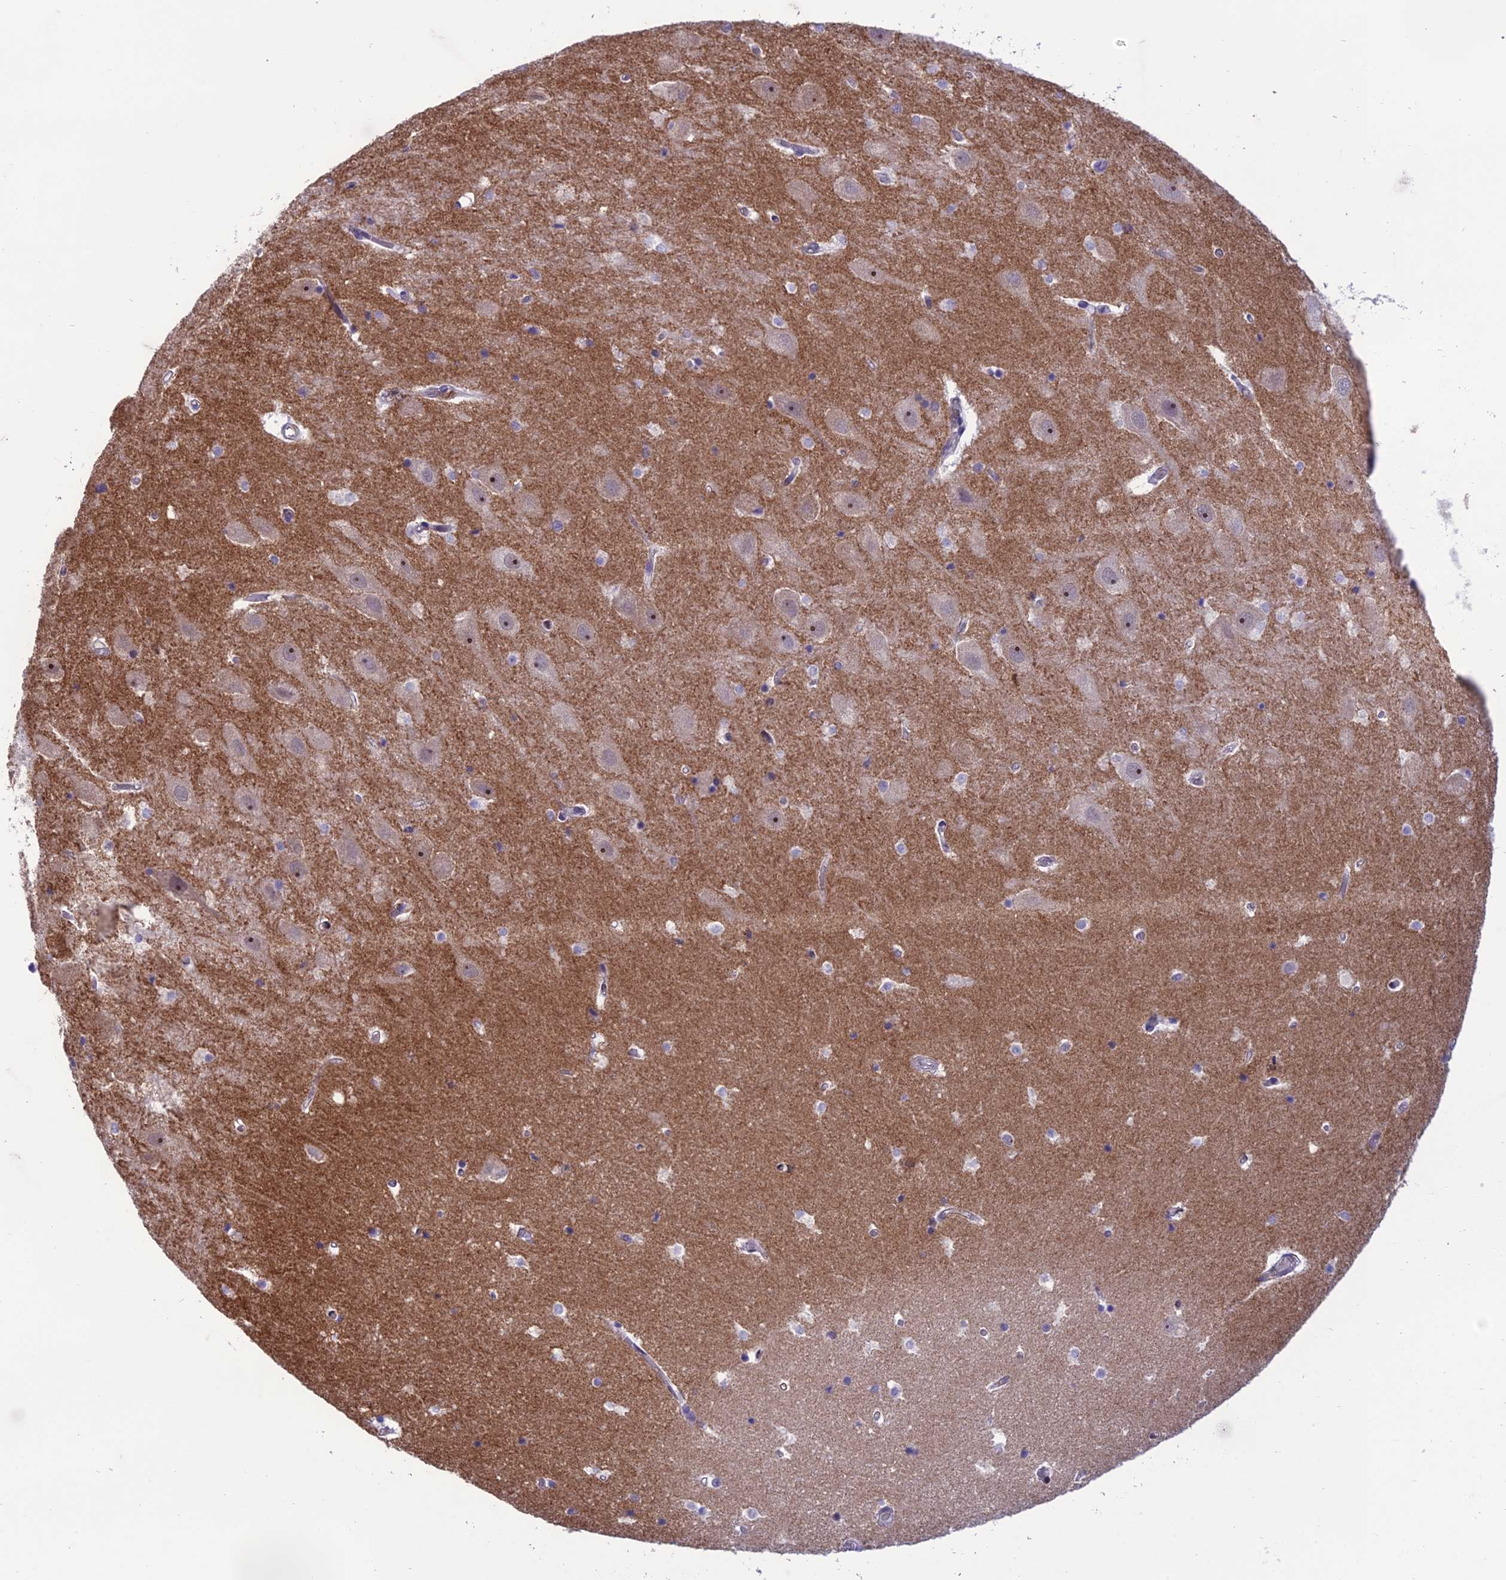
{"staining": {"intensity": "negative", "quantity": "none", "location": "none"}, "tissue": "hippocampus", "cell_type": "Glial cells", "image_type": "normal", "snomed": [{"axis": "morphology", "description": "Normal tissue, NOS"}, {"axis": "topography", "description": "Hippocampus"}], "caption": "A high-resolution image shows IHC staining of unremarkable hippocampus, which demonstrates no significant staining in glial cells.", "gene": "RANBP3", "patient": {"sex": "female", "age": 52}}